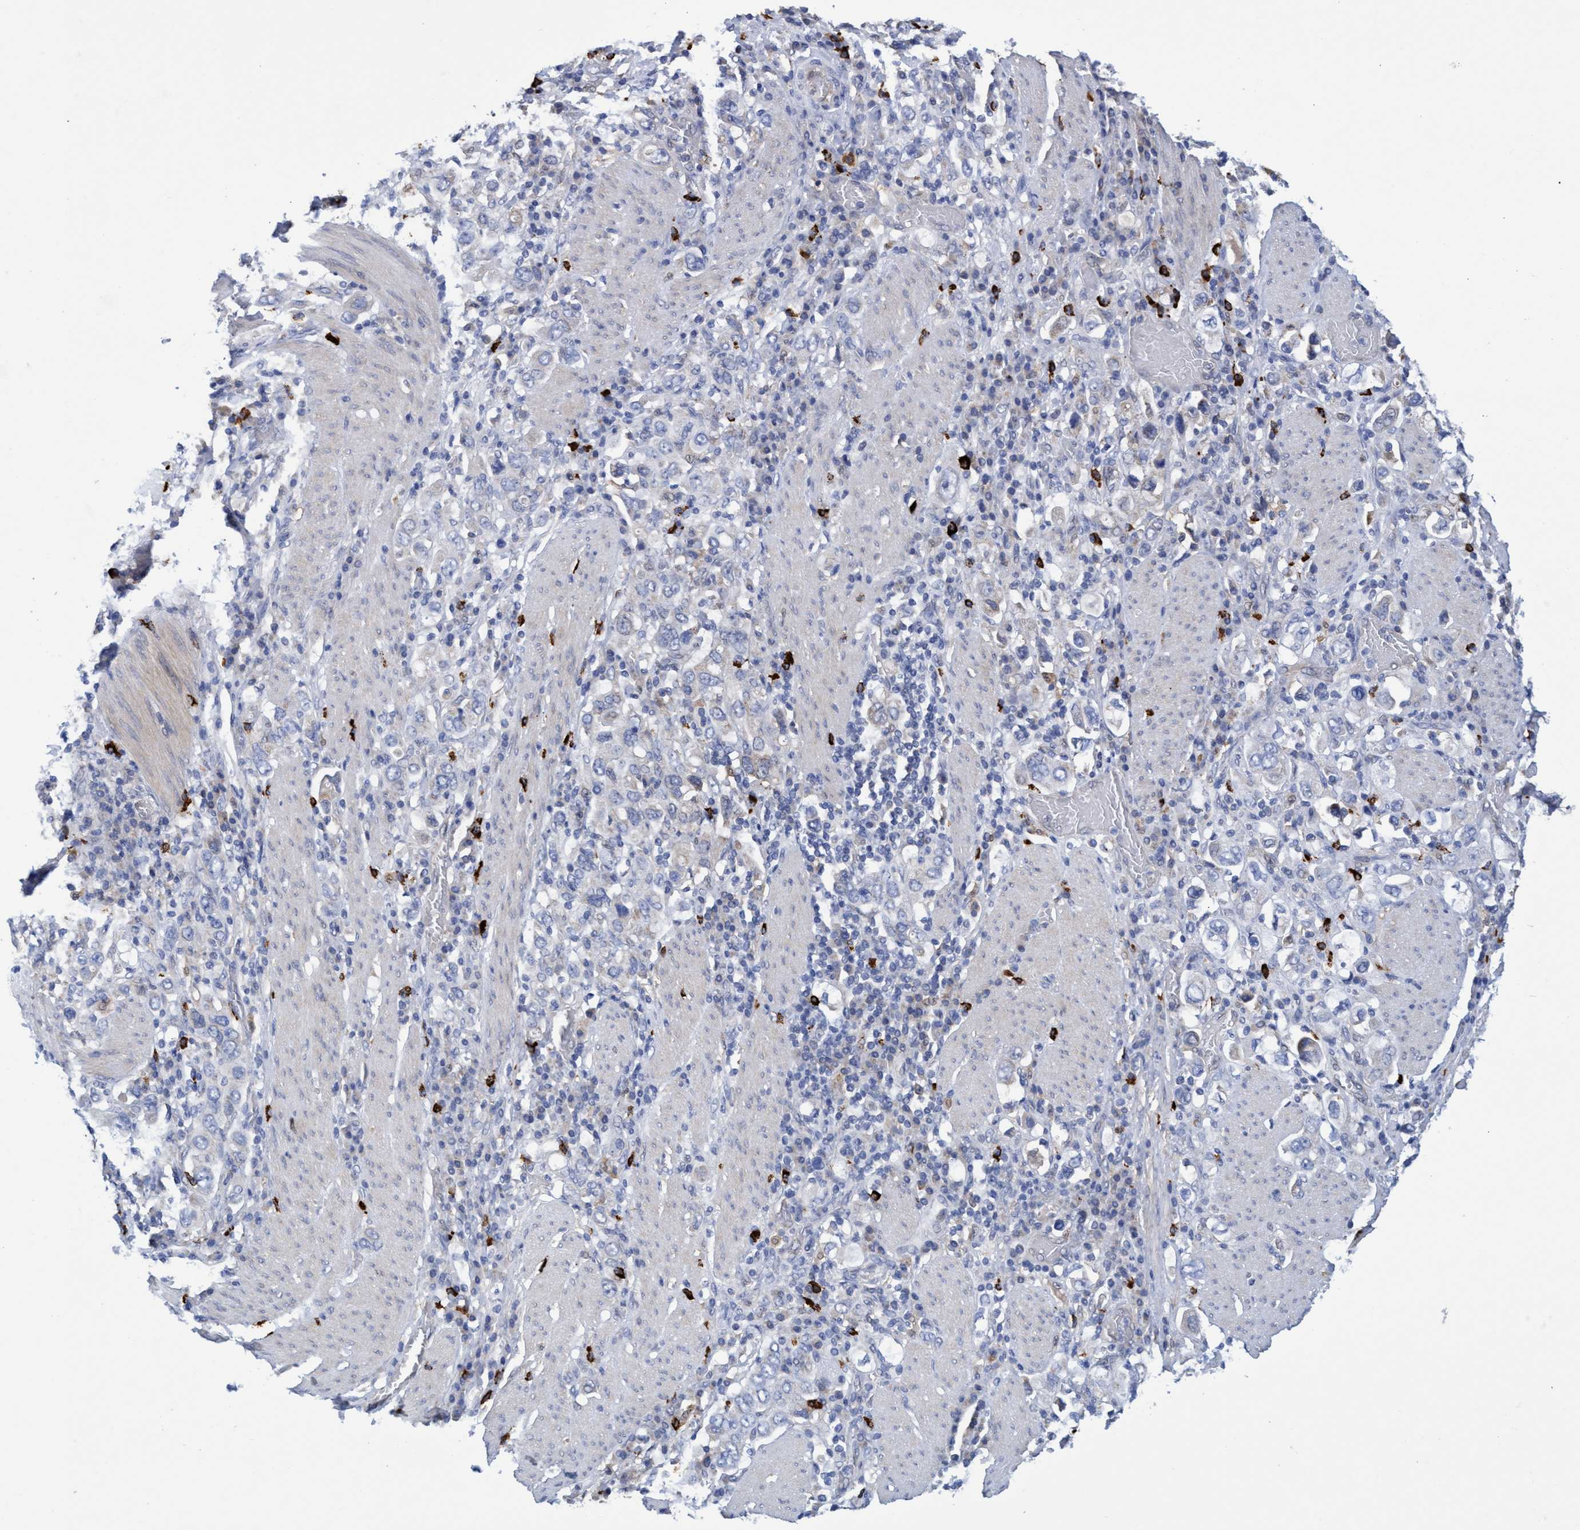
{"staining": {"intensity": "negative", "quantity": "none", "location": "none"}, "tissue": "stomach cancer", "cell_type": "Tumor cells", "image_type": "cancer", "snomed": [{"axis": "morphology", "description": "Adenocarcinoma, NOS"}, {"axis": "topography", "description": "Stomach, upper"}], "caption": "Tumor cells are negative for brown protein staining in stomach cancer. Brightfield microscopy of immunohistochemistry (IHC) stained with DAB (3,3'-diaminobenzidine) (brown) and hematoxylin (blue), captured at high magnification.", "gene": "PNPO", "patient": {"sex": "male", "age": 62}}